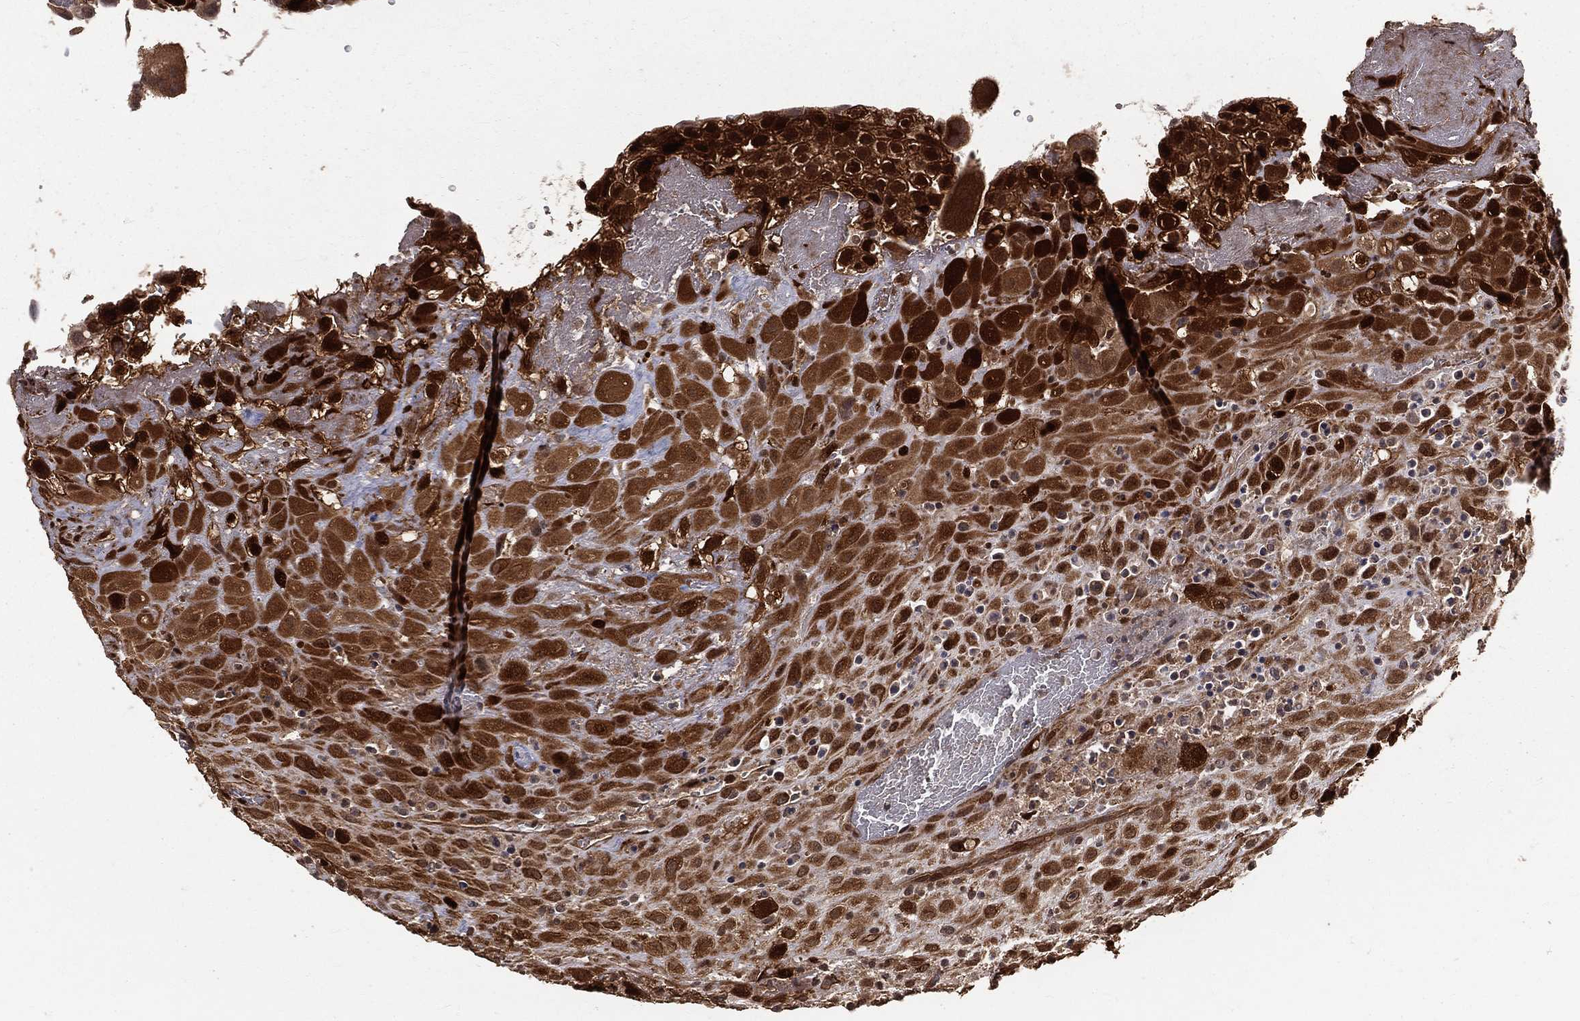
{"staining": {"intensity": "strong", "quantity": ">75%", "location": "cytoplasmic/membranous,nuclear"}, "tissue": "placenta", "cell_type": "Decidual cells", "image_type": "normal", "snomed": [{"axis": "morphology", "description": "Normal tissue, NOS"}, {"axis": "topography", "description": "Placenta"}], "caption": "About >75% of decidual cells in normal human placenta demonstrate strong cytoplasmic/membranous,nuclear protein positivity as visualized by brown immunohistochemical staining.", "gene": "MAPK1", "patient": {"sex": "female", "age": 19}}